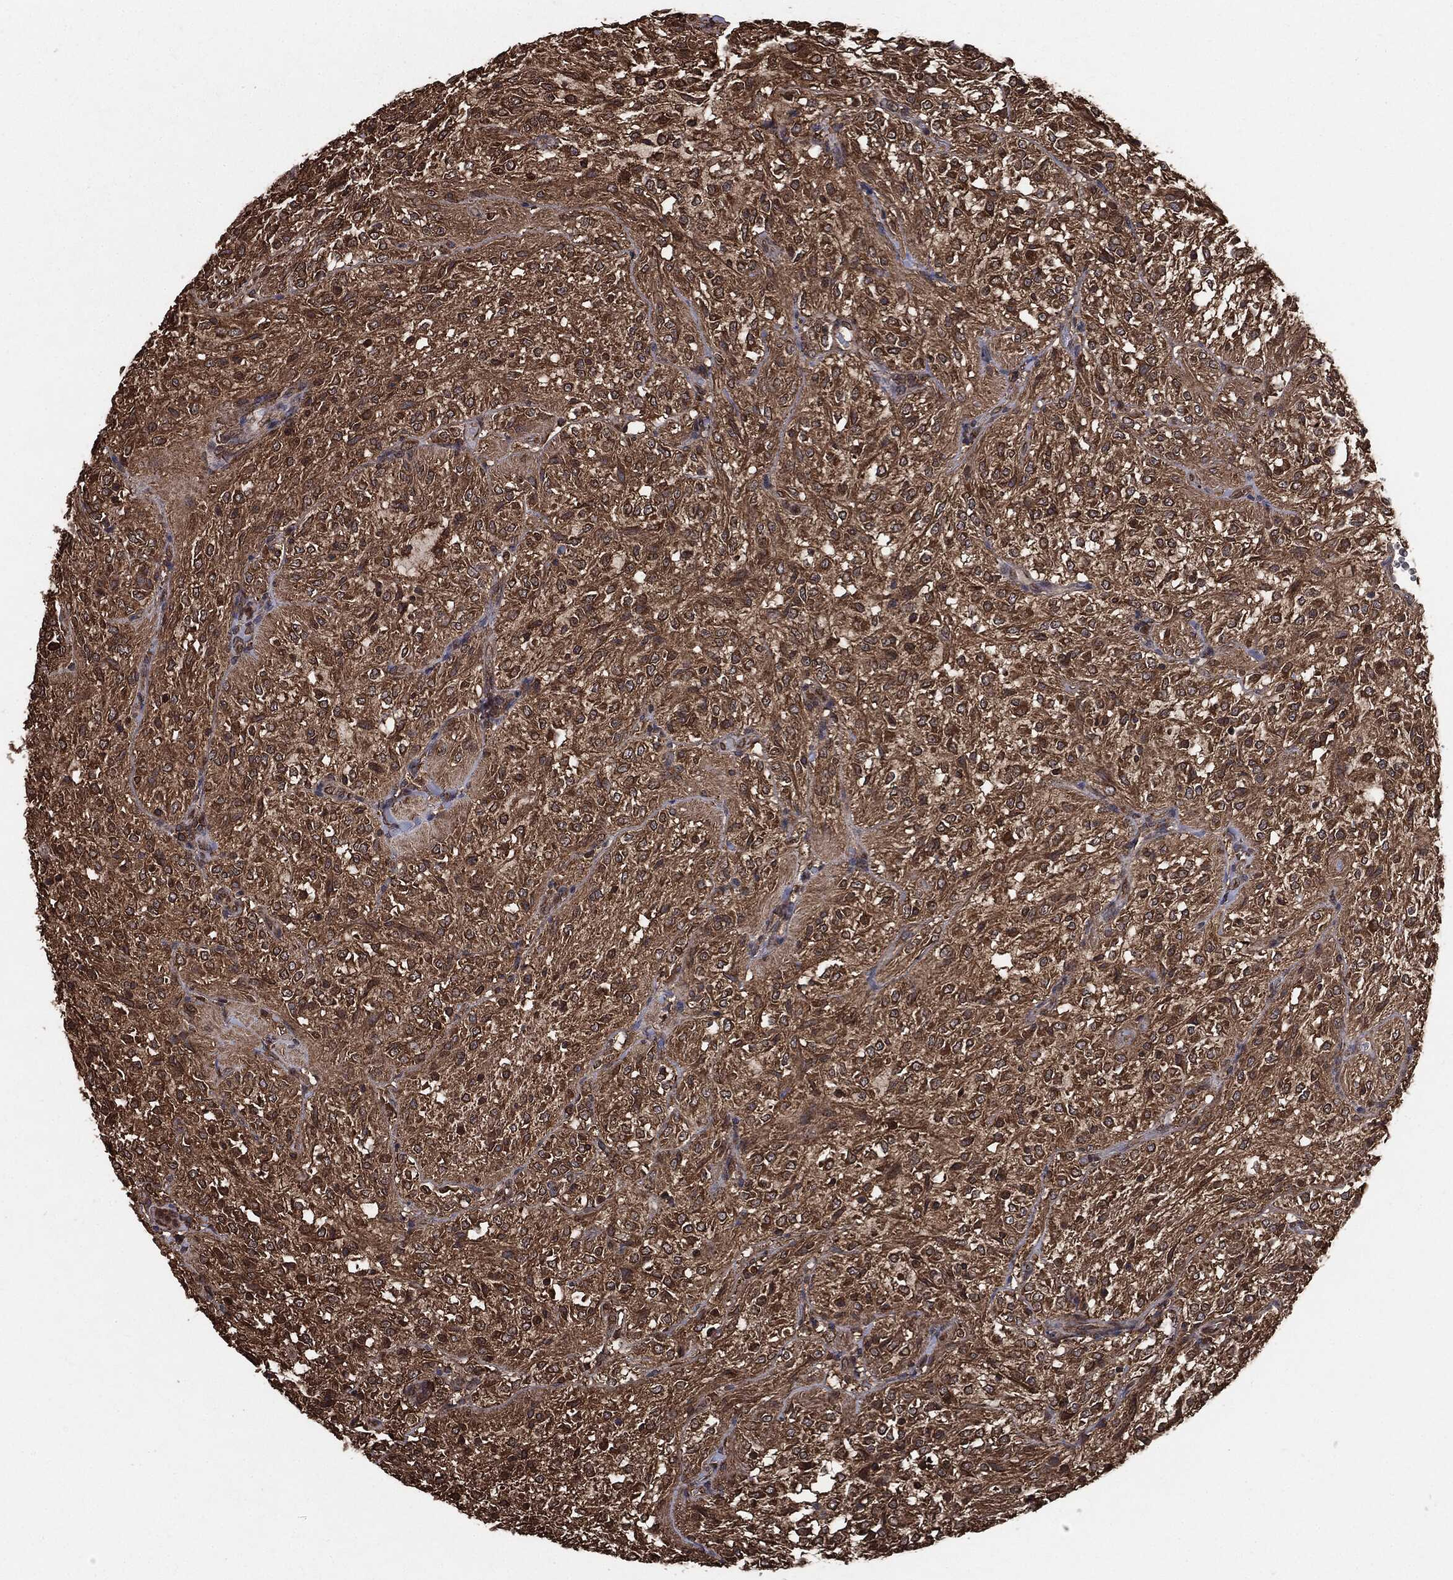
{"staining": {"intensity": "moderate", "quantity": ">75%", "location": "cytoplasmic/membranous"}, "tissue": "glioma", "cell_type": "Tumor cells", "image_type": "cancer", "snomed": [{"axis": "morphology", "description": "Glioma, malignant, Low grade"}, {"axis": "topography", "description": "Brain"}], "caption": "Glioma stained for a protein displays moderate cytoplasmic/membranous positivity in tumor cells.", "gene": "NME1", "patient": {"sex": "male", "age": 3}}